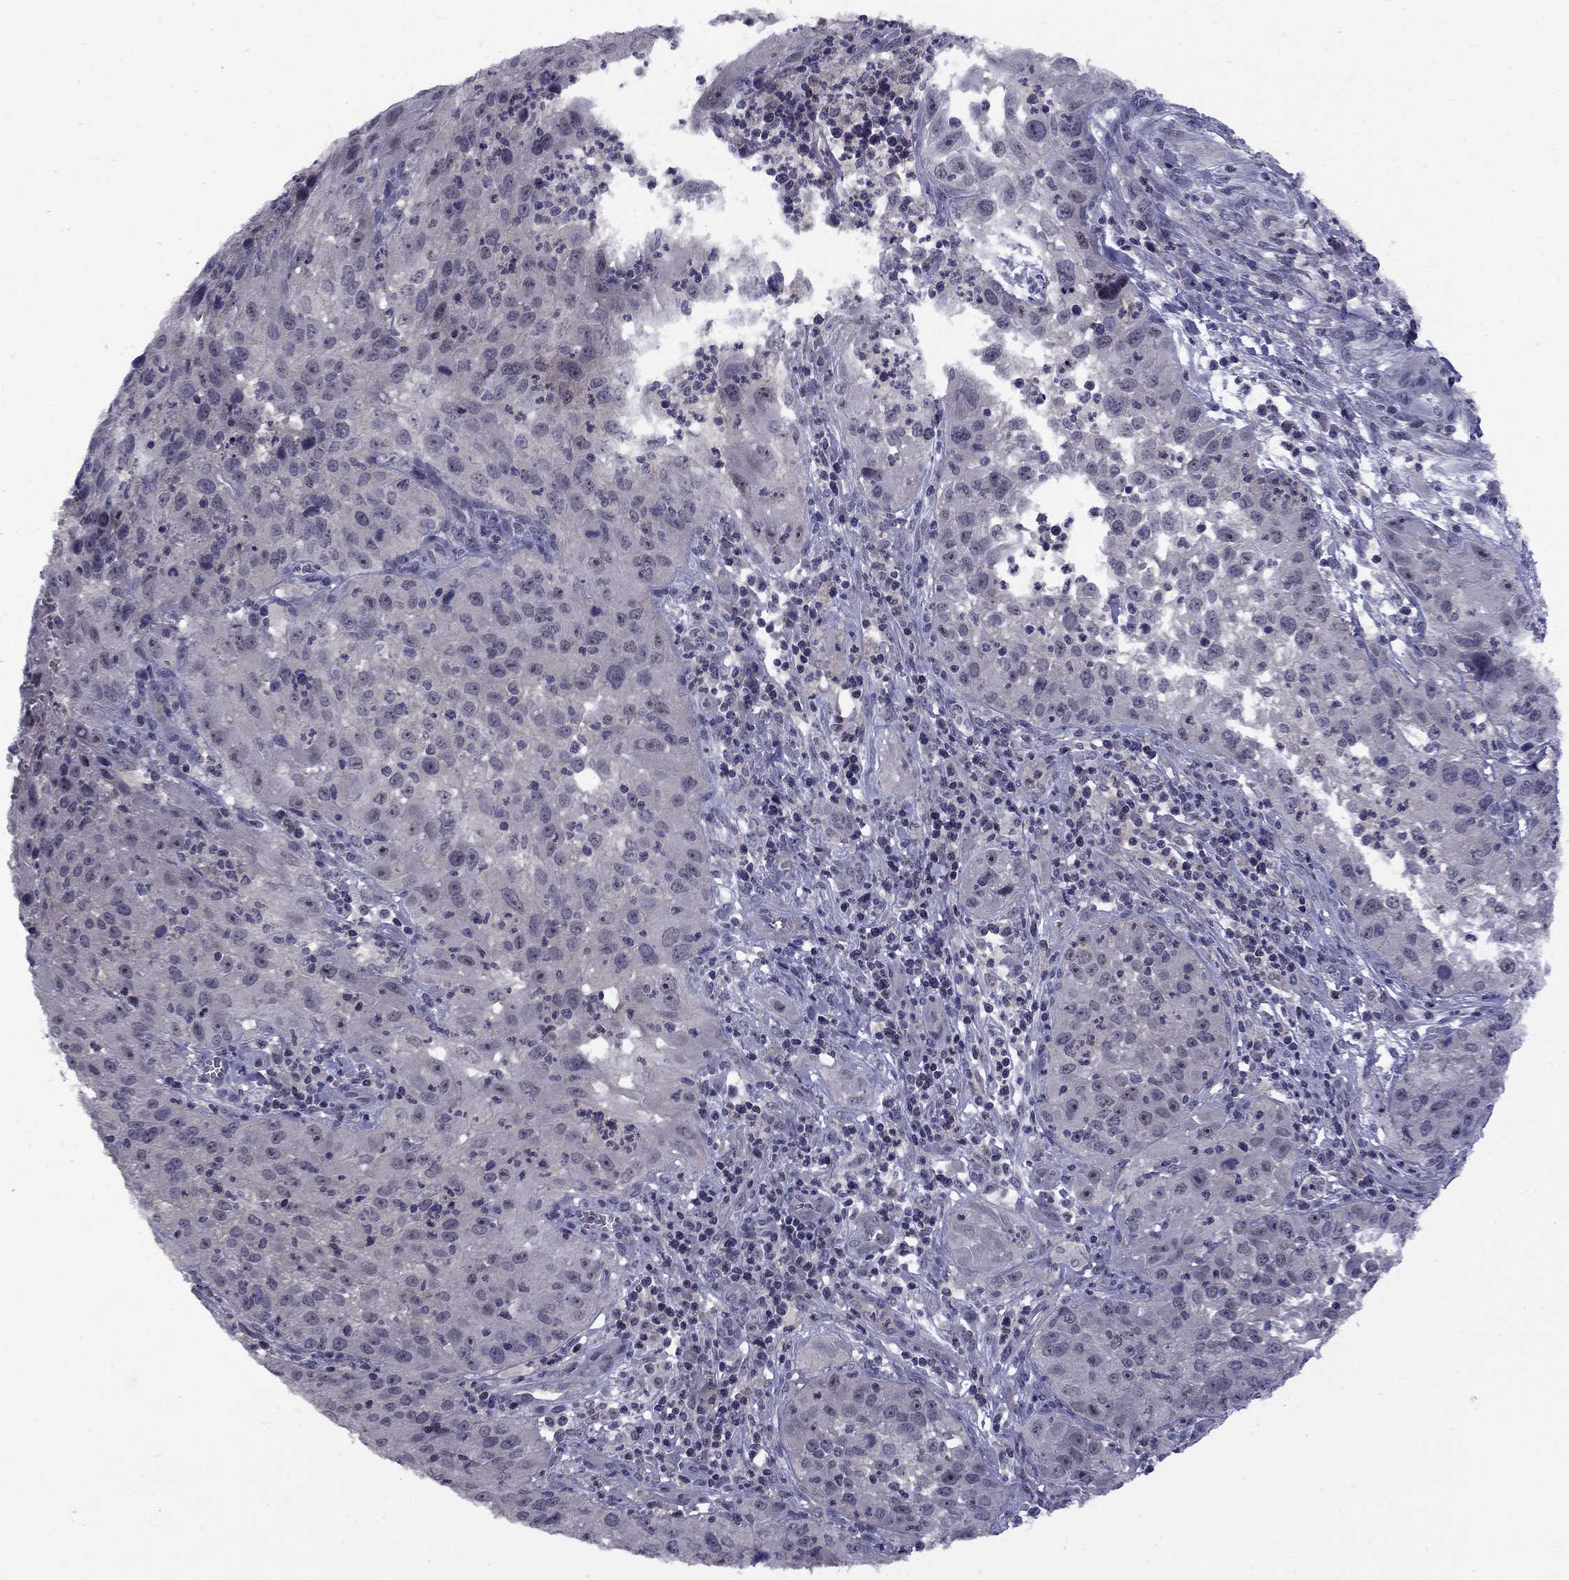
{"staining": {"intensity": "negative", "quantity": "none", "location": "none"}, "tissue": "cervical cancer", "cell_type": "Tumor cells", "image_type": "cancer", "snomed": [{"axis": "morphology", "description": "Squamous cell carcinoma, NOS"}, {"axis": "topography", "description": "Cervix"}], "caption": "Immunohistochemical staining of squamous cell carcinoma (cervical) shows no significant positivity in tumor cells.", "gene": "SNTA1", "patient": {"sex": "female", "age": 32}}